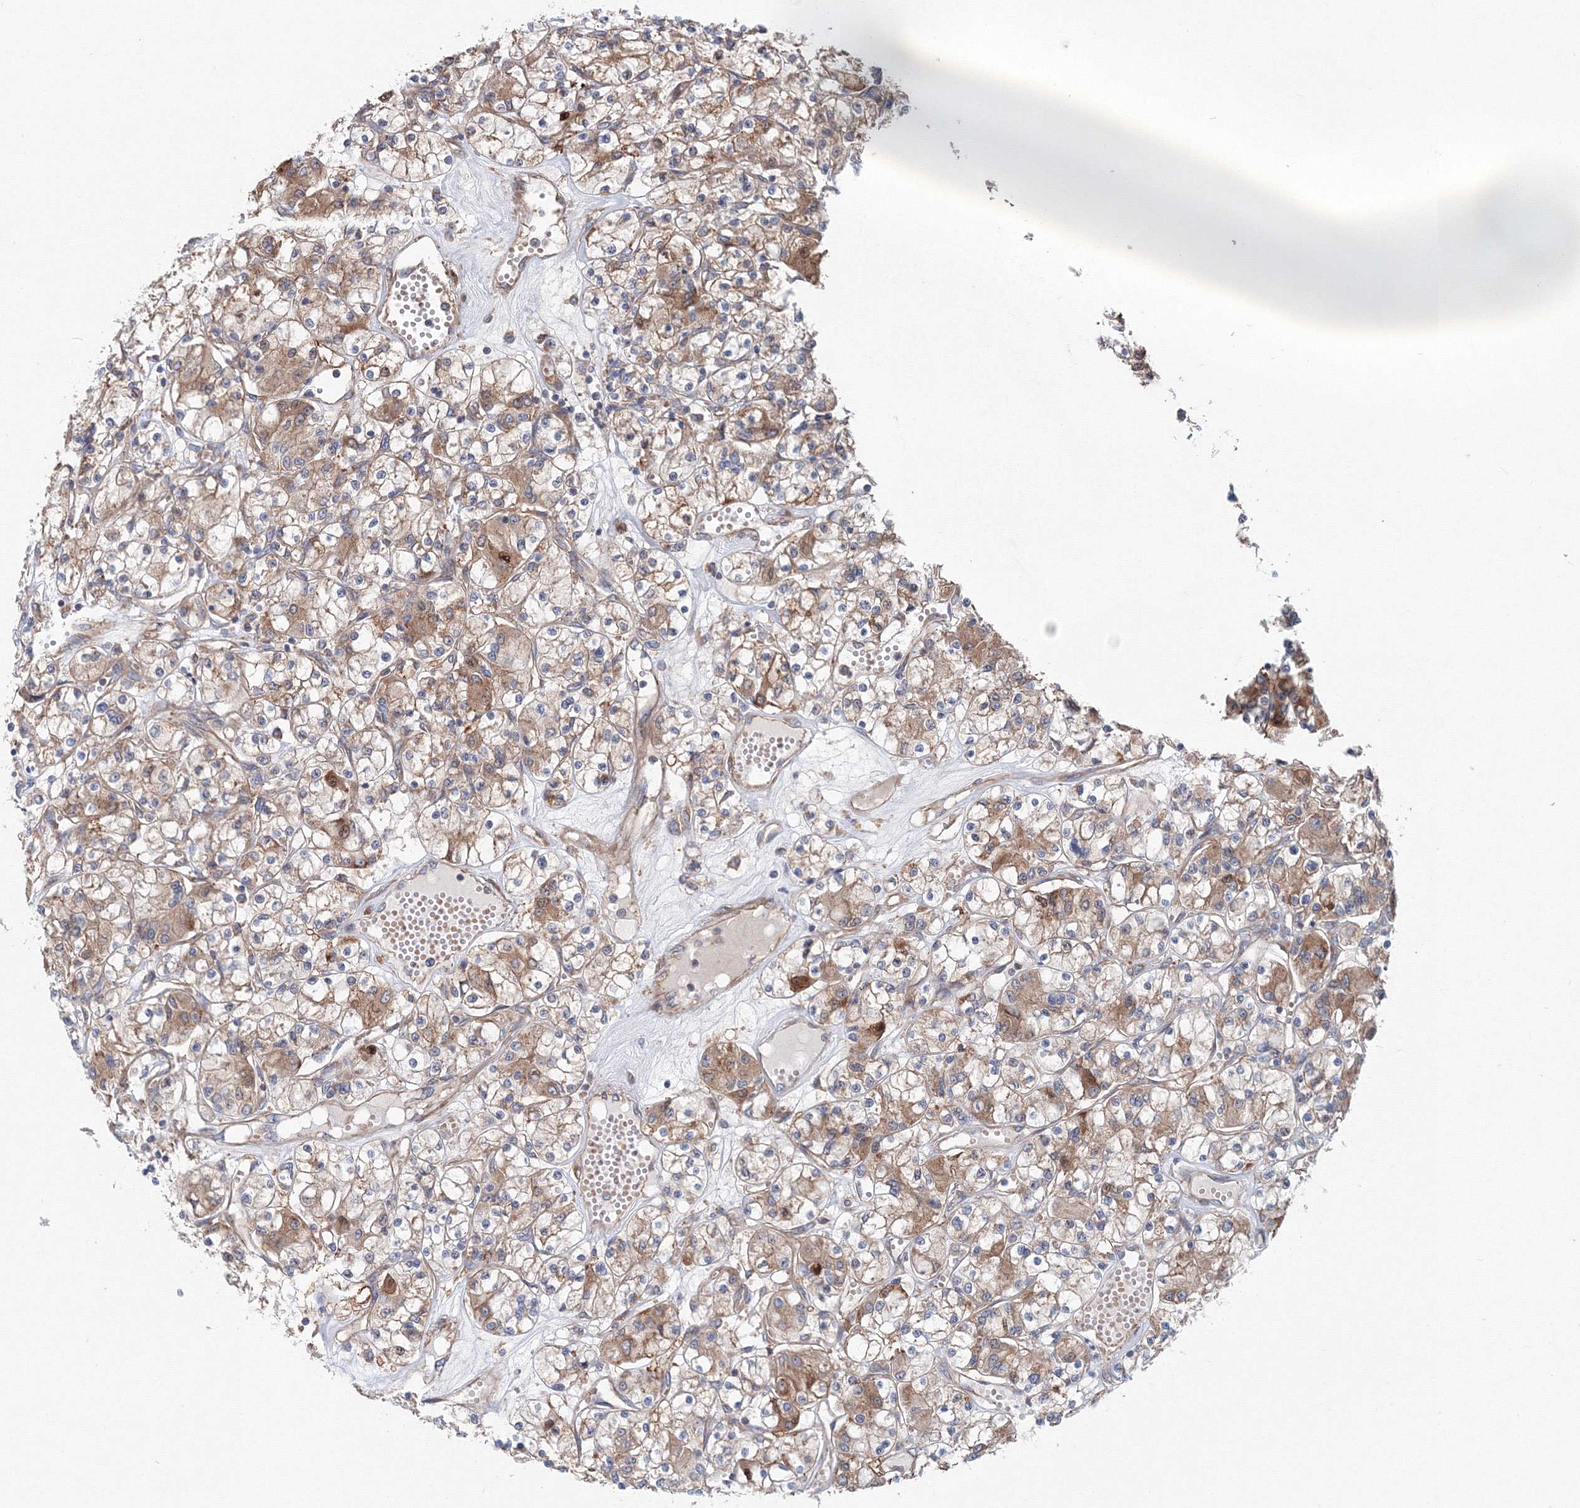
{"staining": {"intensity": "moderate", "quantity": ">75%", "location": "cytoplasmic/membranous"}, "tissue": "renal cancer", "cell_type": "Tumor cells", "image_type": "cancer", "snomed": [{"axis": "morphology", "description": "Adenocarcinoma, NOS"}, {"axis": "topography", "description": "Kidney"}], "caption": "Immunohistochemistry (IHC) image of neoplastic tissue: human renal cancer stained using immunohistochemistry displays medium levels of moderate protein expression localized specifically in the cytoplasmic/membranous of tumor cells, appearing as a cytoplasmic/membranous brown color.", "gene": "EXOC1", "patient": {"sex": "female", "age": 59}}